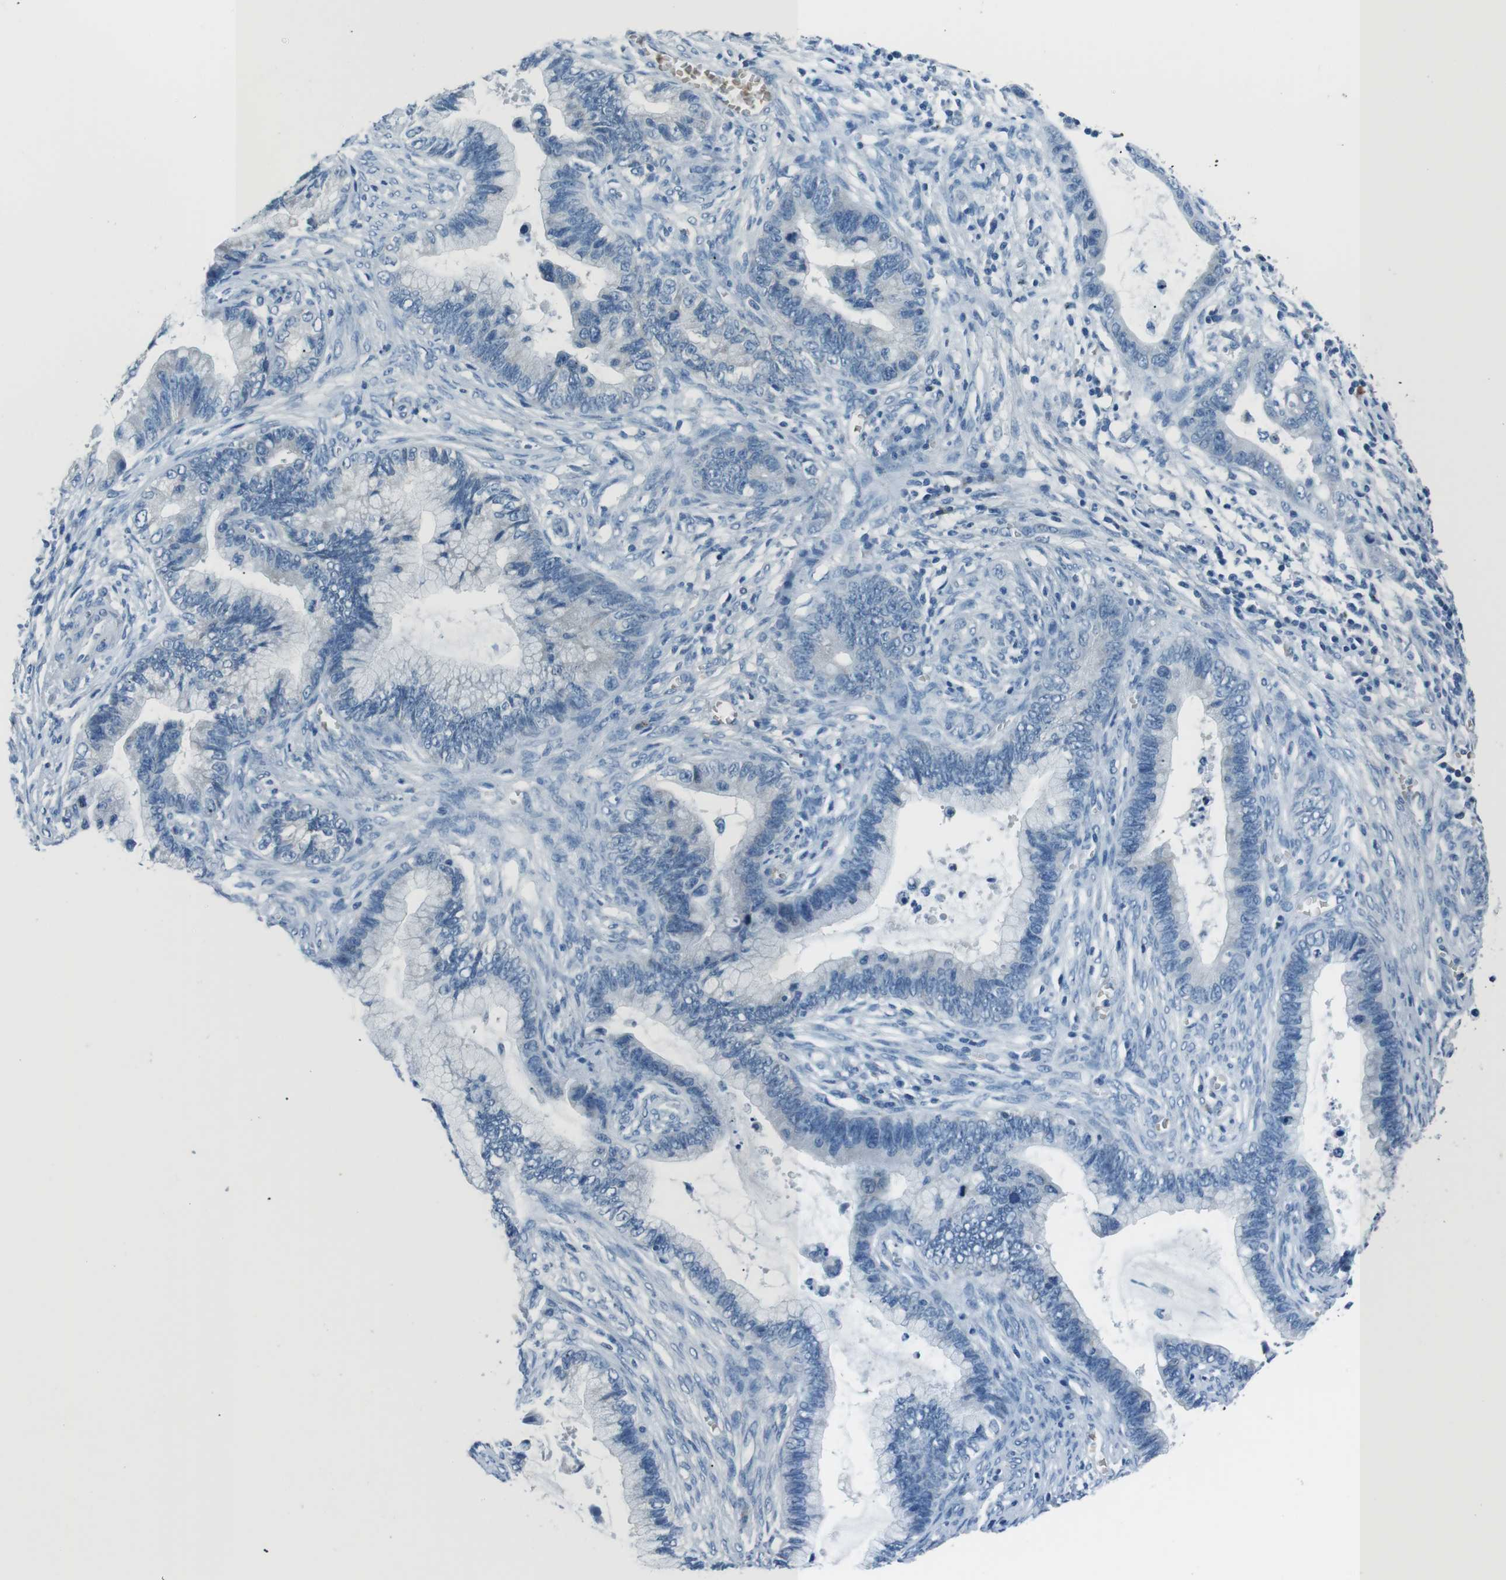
{"staining": {"intensity": "negative", "quantity": "none", "location": "none"}, "tissue": "cervical cancer", "cell_type": "Tumor cells", "image_type": "cancer", "snomed": [{"axis": "morphology", "description": "Adenocarcinoma, NOS"}, {"axis": "topography", "description": "Cervix"}], "caption": "Immunohistochemical staining of cervical adenocarcinoma exhibits no significant expression in tumor cells.", "gene": "ST6GAL1", "patient": {"sex": "female", "age": 44}}